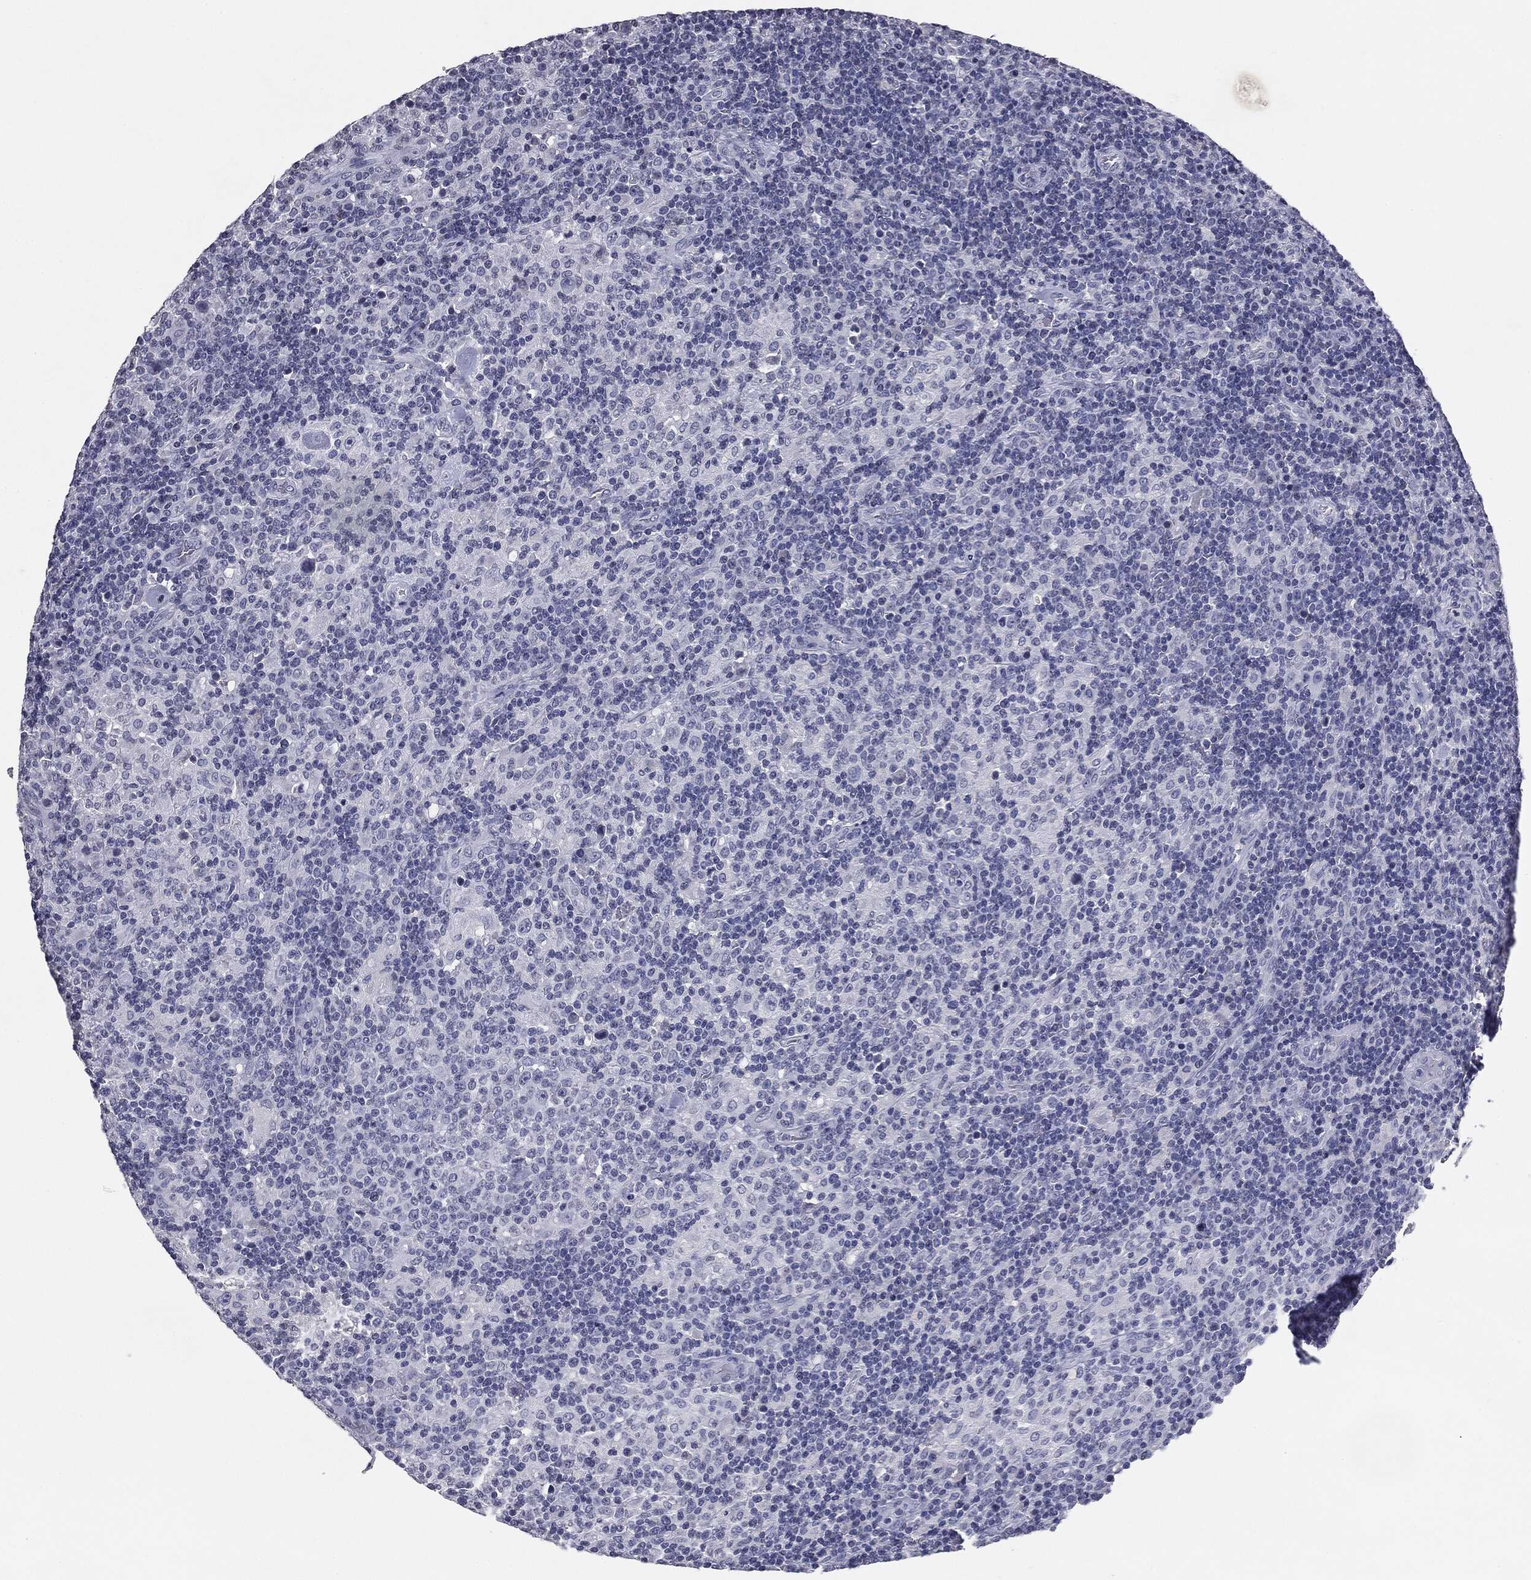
{"staining": {"intensity": "negative", "quantity": "none", "location": "none"}, "tissue": "lymphoma", "cell_type": "Tumor cells", "image_type": "cancer", "snomed": [{"axis": "morphology", "description": "Hodgkin's disease, NOS"}, {"axis": "topography", "description": "Lymph node"}], "caption": "An immunohistochemistry micrograph of lymphoma is shown. There is no staining in tumor cells of lymphoma.", "gene": "SERPINB4", "patient": {"sex": "male", "age": 70}}